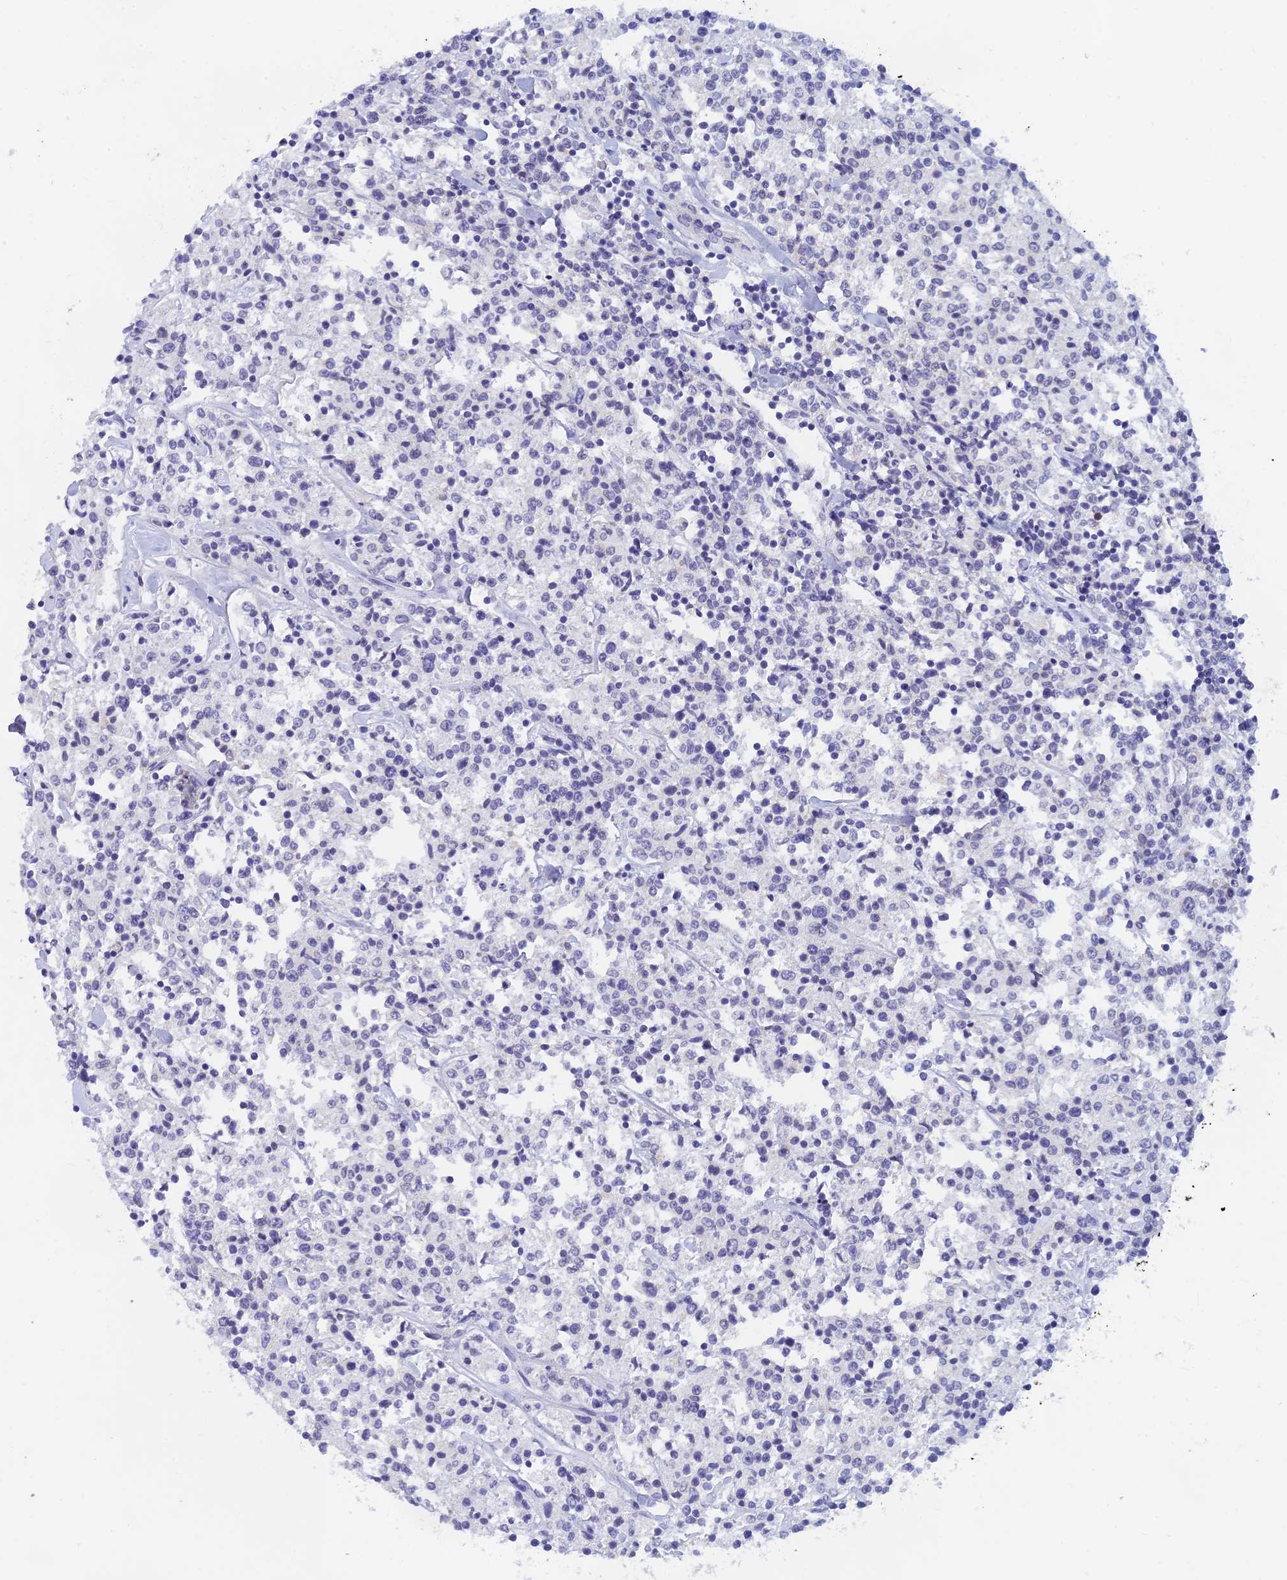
{"staining": {"intensity": "negative", "quantity": "none", "location": "none"}, "tissue": "lymphoma", "cell_type": "Tumor cells", "image_type": "cancer", "snomed": [{"axis": "morphology", "description": "Malignant lymphoma, non-Hodgkin's type, Low grade"}, {"axis": "topography", "description": "Small intestine"}], "caption": "Image shows no protein staining in tumor cells of lymphoma tissue.", "gene": "LRIF1", "patient": {"sex": "female", "age": 59}}